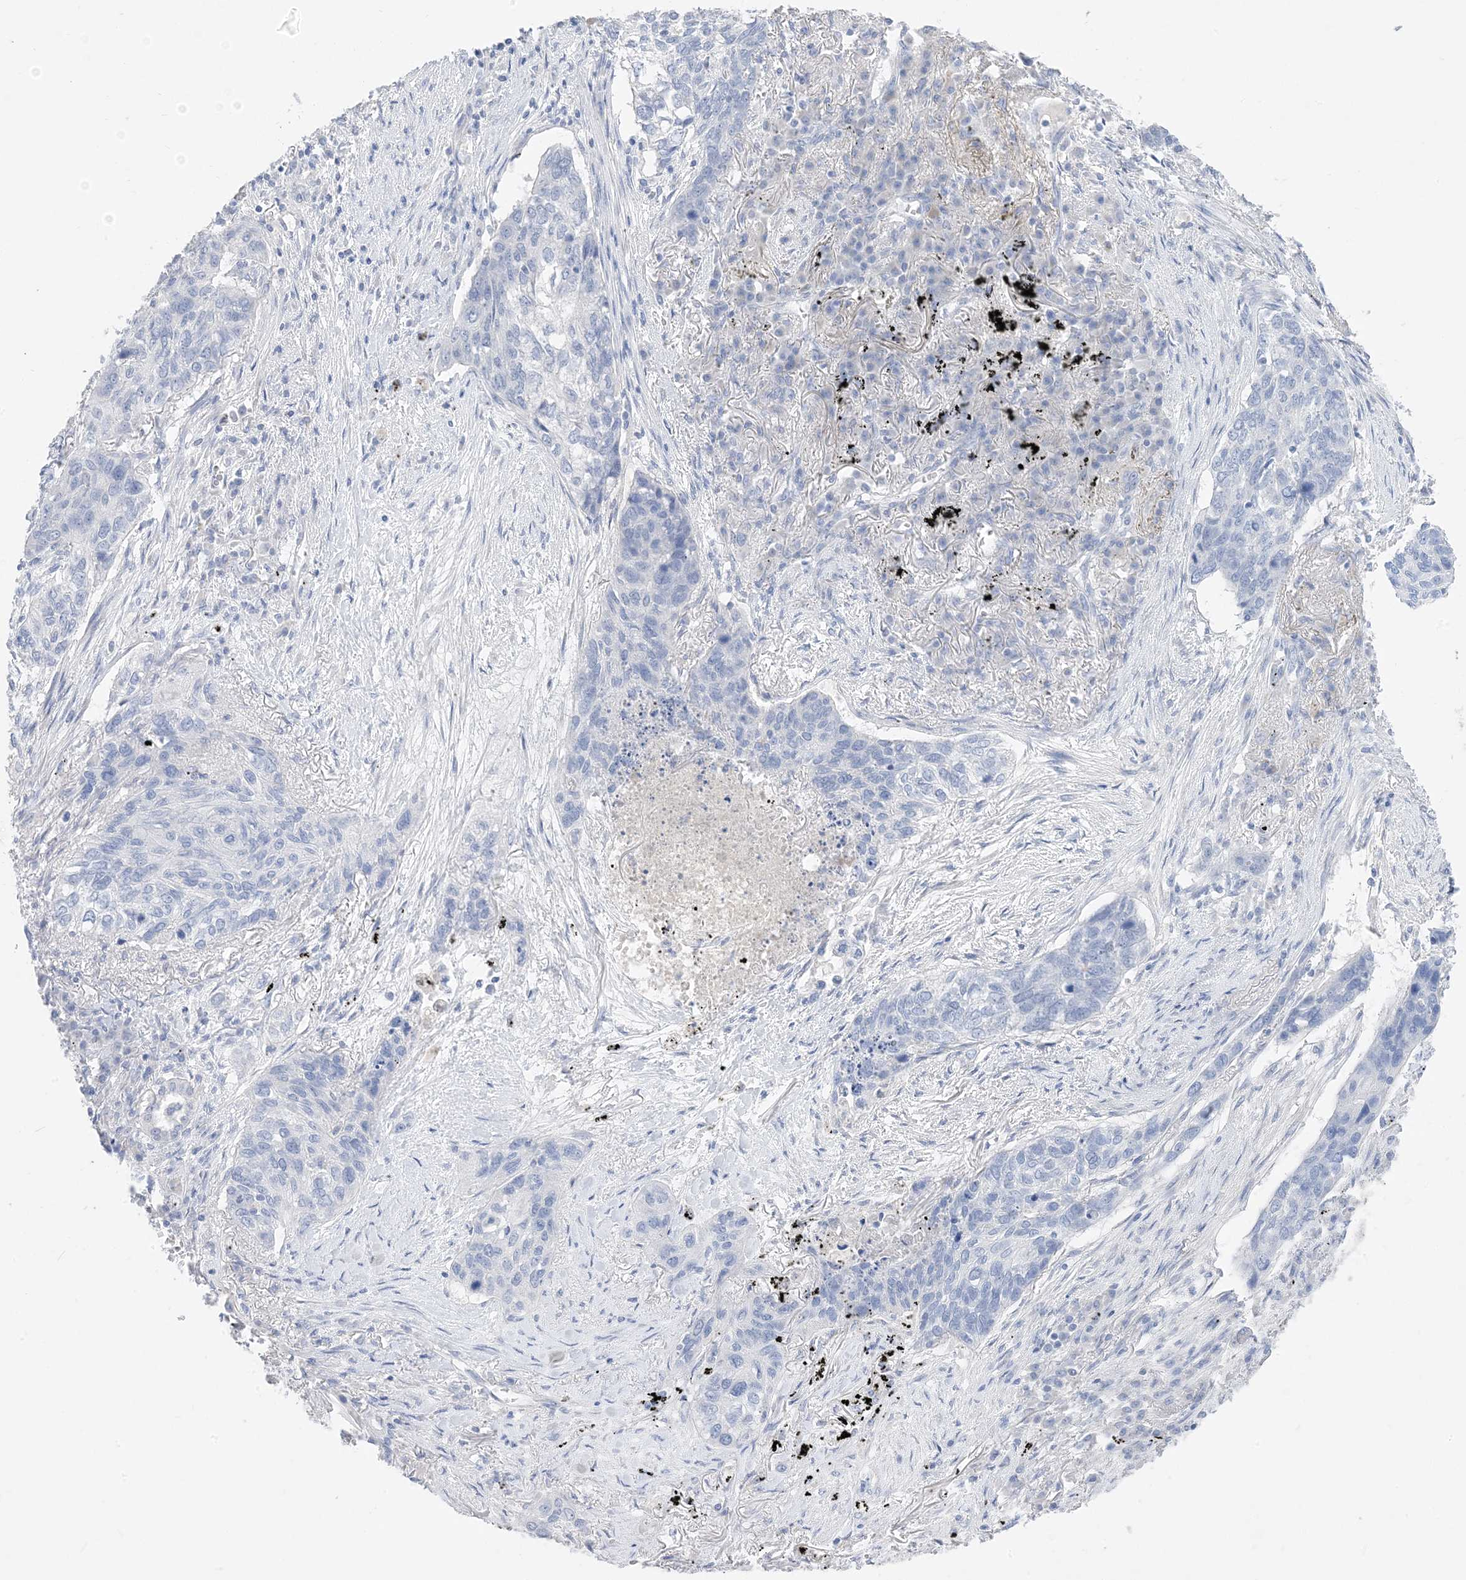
{"staining": {"intensity": "negative", "quantity": "none", "location": "none"}, "tissue": "lung cancer", "cell_type": "Tumor cells", "image_type": "cancer", "snomed": [{"axis": "morphology", "description": "Squamous cell carcinoma, NOS"}, {"axis": "topography", "description": "Lung"}], "caption": "This is a histopathology image of immunohistochemistry staining of lung squamous cell carcinoma, which shows no expression in tumor cells.", "gene": "MUC17", "patient": {"sex": "female", "age": 63}}